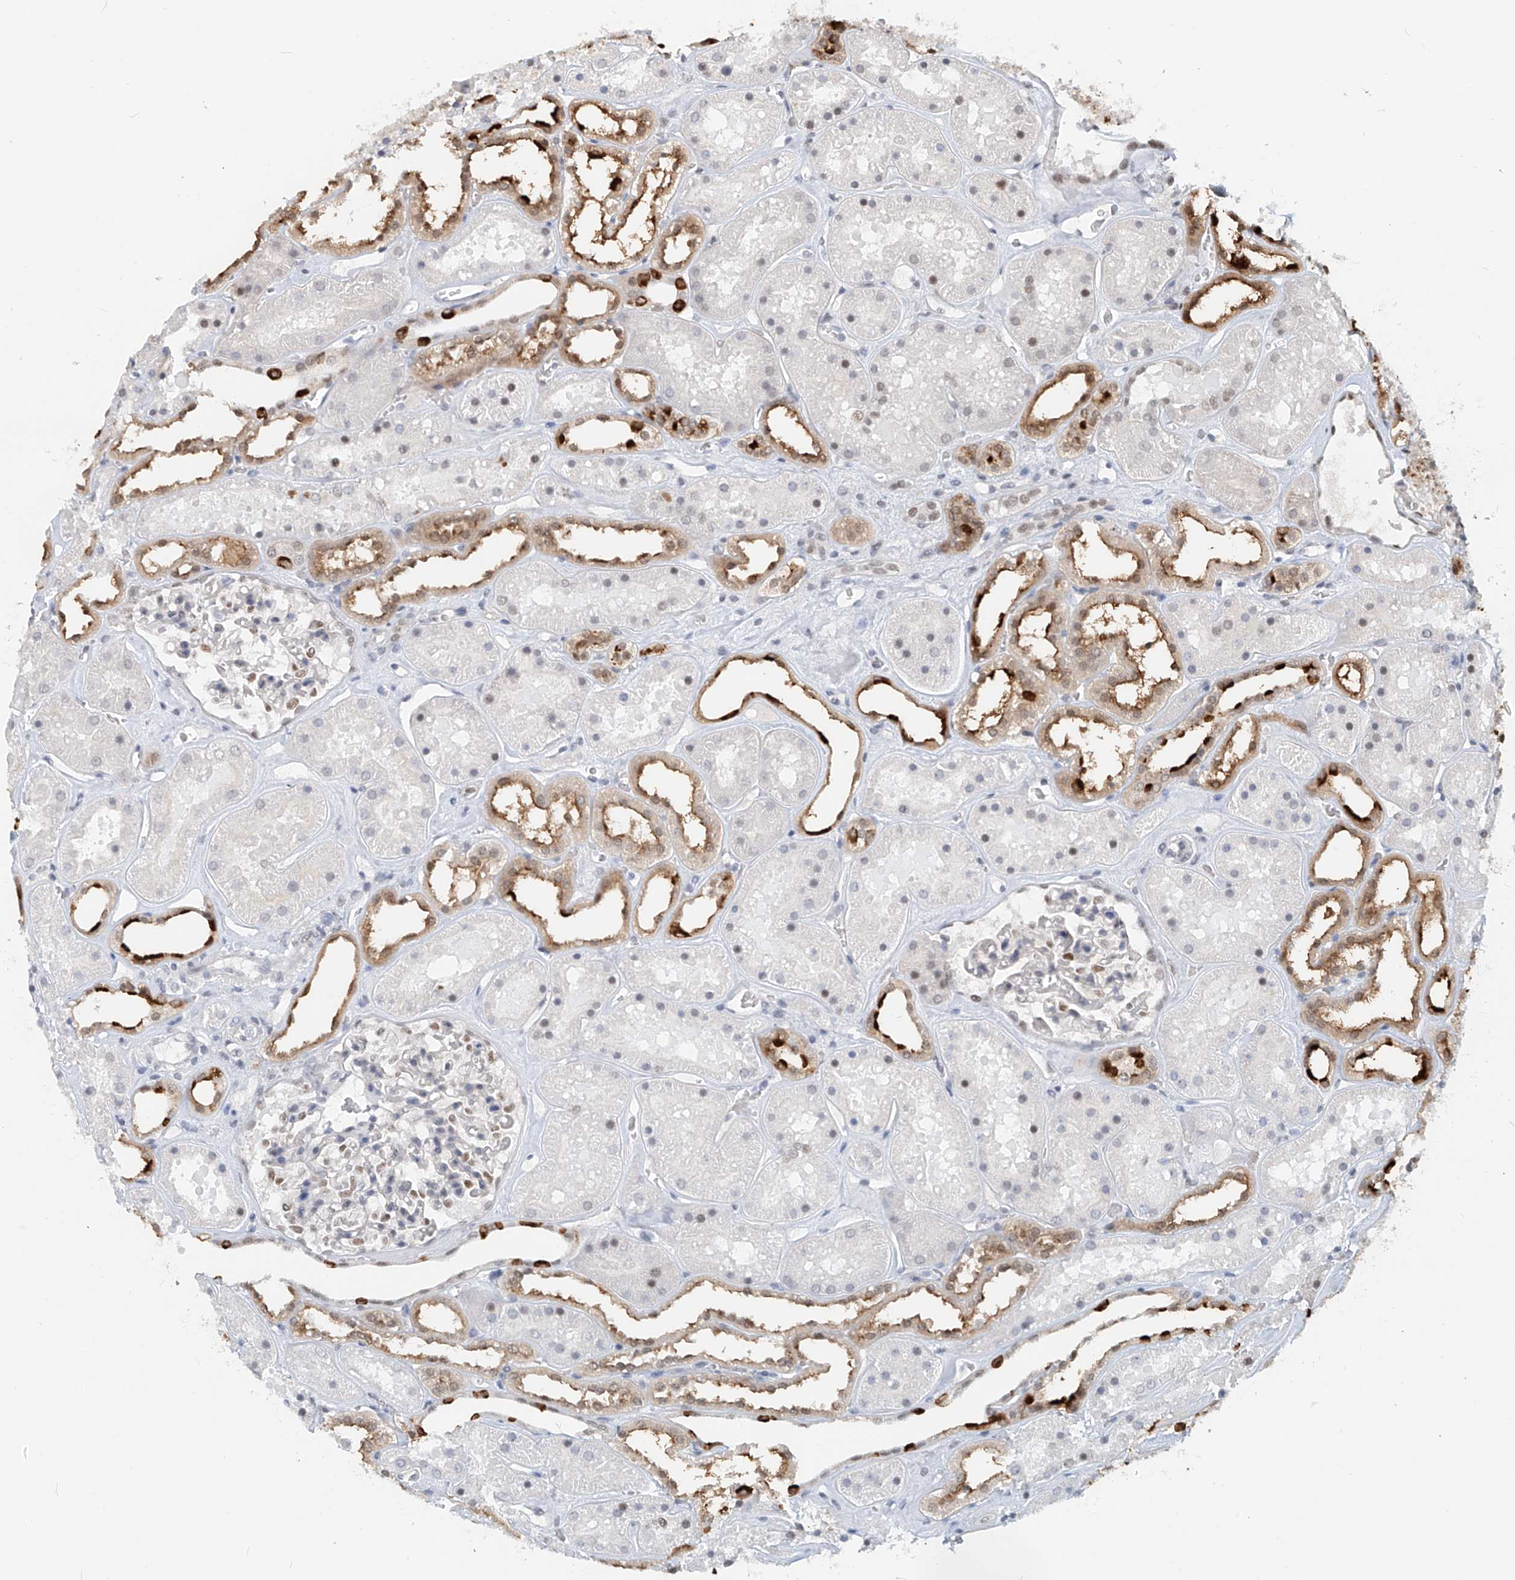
{"staining": {"intensity": "moderate", "quantity": "25%-75%", "location": "nuclear"}, "tissue": "kidney", "cell_type": "Cells in glomeruli", "image_type": "normal", "snomed": [{"axis": "morphology", "description": "Normal tissue, NOS"}, {"axis": "topography", "description": "Kidney"}], "caption": "Protein staining demonstrates moderate nuclear expression in about 25%-75% of cells in glomeruli in benign kidney. The protein of interest is shown in brown color, while the nuclei are stained blue.", "gene": "SASH1", "patient": {"sex": "female", "age": 41}}